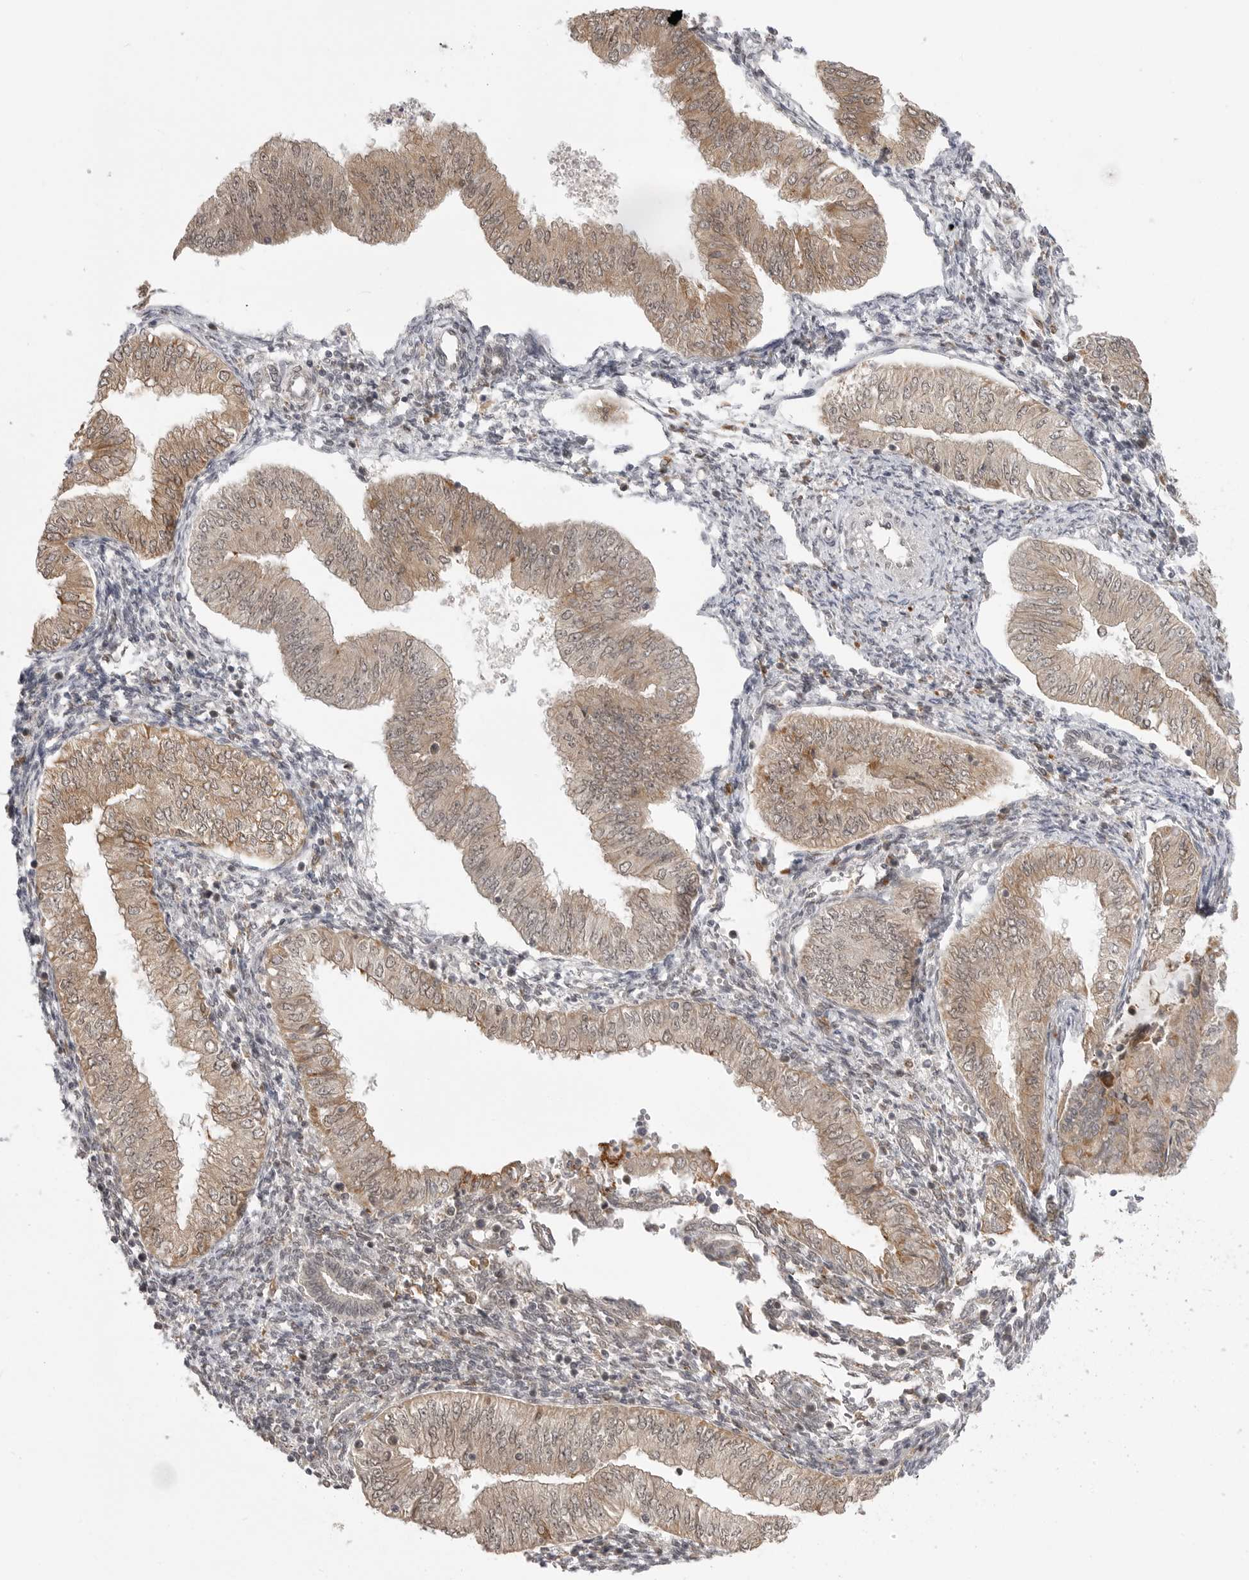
{"staining": {"intensity": "weak", "quantity": "25%-75%", "location": "cytoplasmic/membranous,nuclear"}, "tissue": "endometrial cancer", "cell_type": "Tumor cells", "image_type": "cancer", "snomed": [{"axis": "morphology", "description": "Normal tissue, NOS"}, {"axis": "morphology", "description": "Adenocarcinoma, NOS"}, {"axis": "topography", "description": "Endometrium"}], "caption": "A brown stain highlights weak cytoplasmic/membranous and nuclear positivity of a protein in human endometrial cancer (adenocarcinoma) tumor cells.", "gene": "KALRN", "patient": {"sex": "female", "age": 53}}